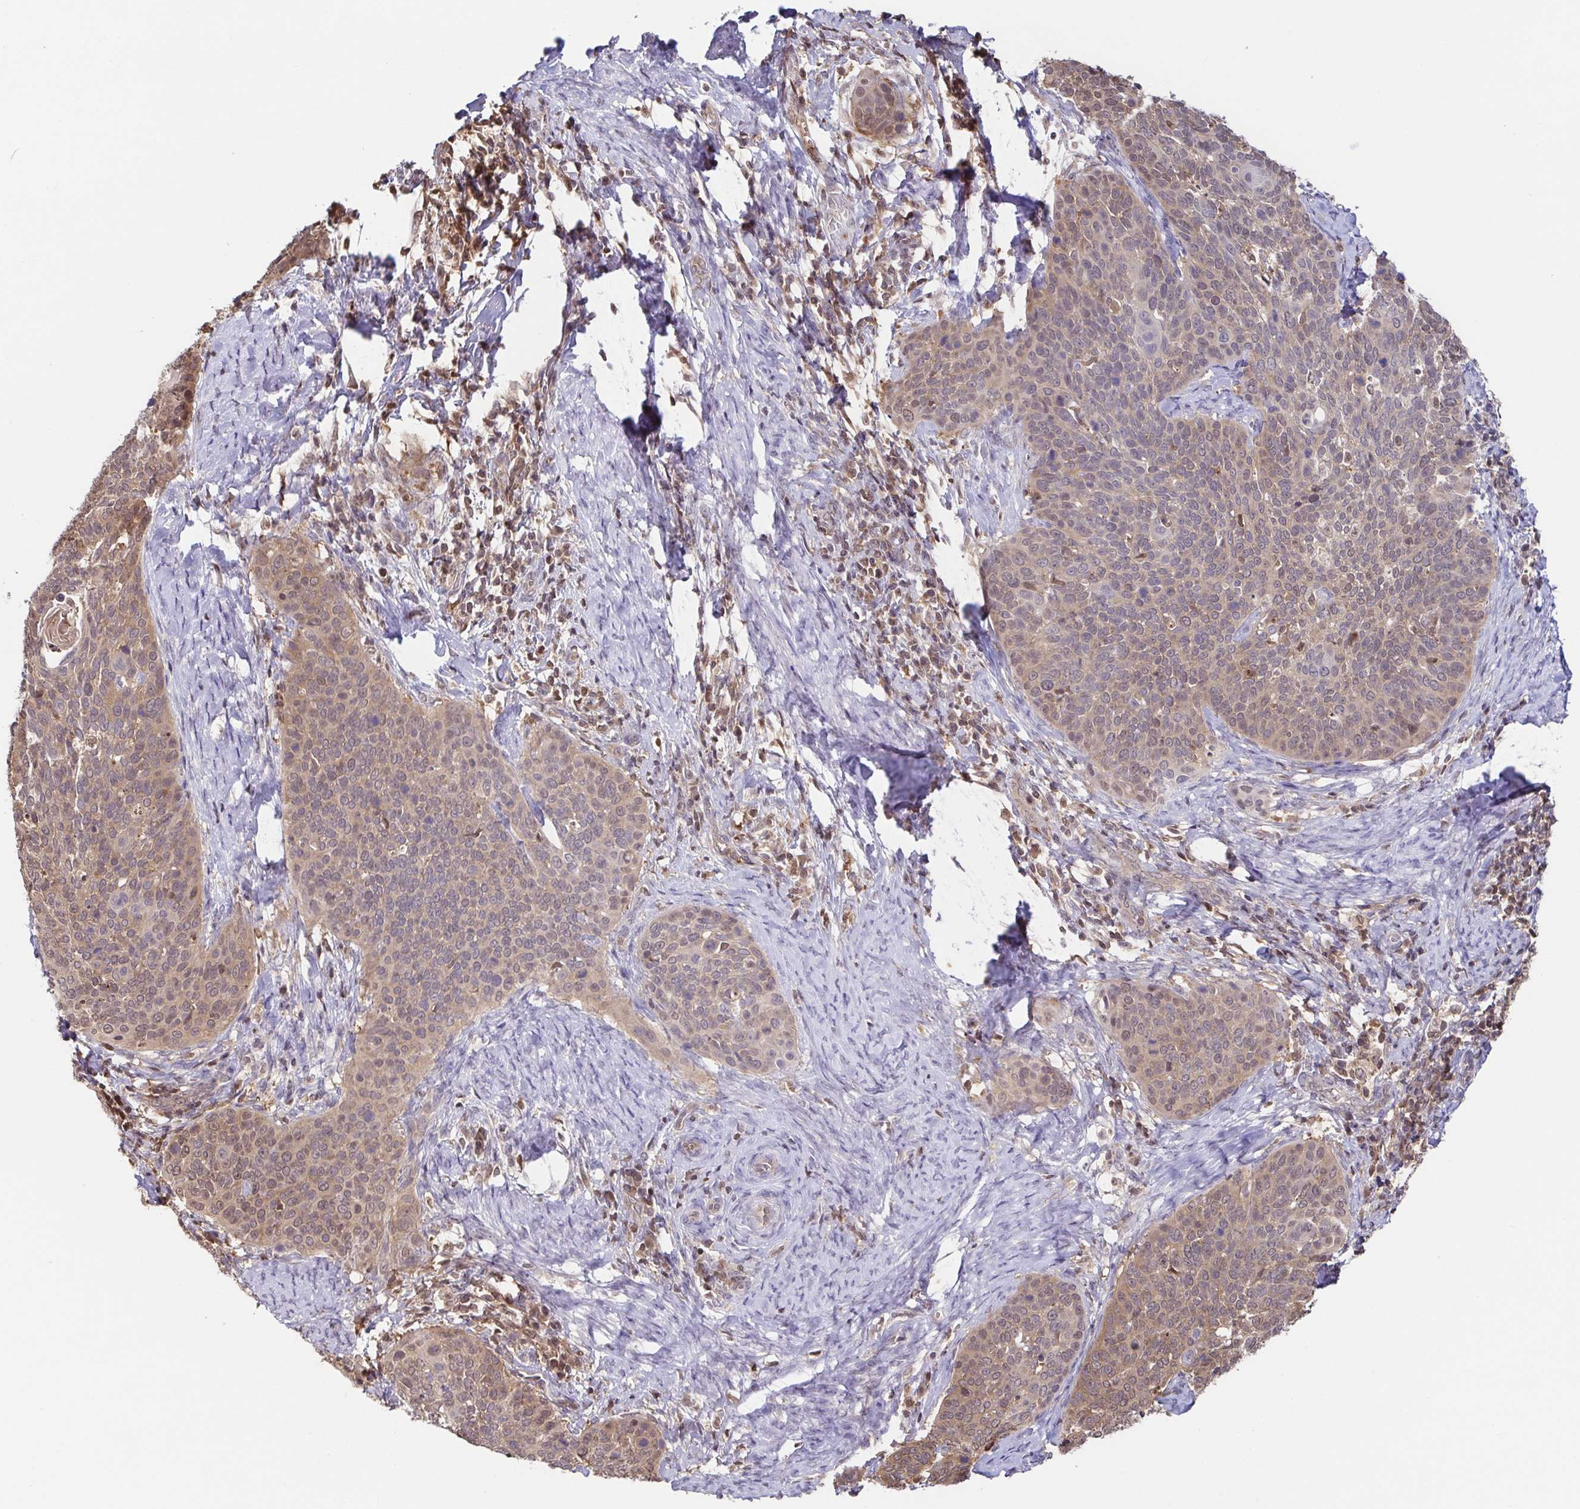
{"staining": {"intensity": "moderate", "quantity": ">75%", "location": "cytoplasmic/membranous,nuclear"}, "tissue": "cervical cancer", "cell_type": "Tumor cells", "image_type": "cancer", "snomed": [{"axis": "morphology", "description": "Squamous cell carcinoma, NOS"}, {"axis": "topography", "description": "Cervix"}], "caption": "A medium amount of moderate cytoplasmic/membranous and nuclear staining is appreciated in about >75% of tumor cells in cervical cancer (squamous cell carcinoma) tissue. (IHC, brightfield microscopy, high magnification).", "gene": "PSMB9", "patient": {"sex": "female", "age": 69}}